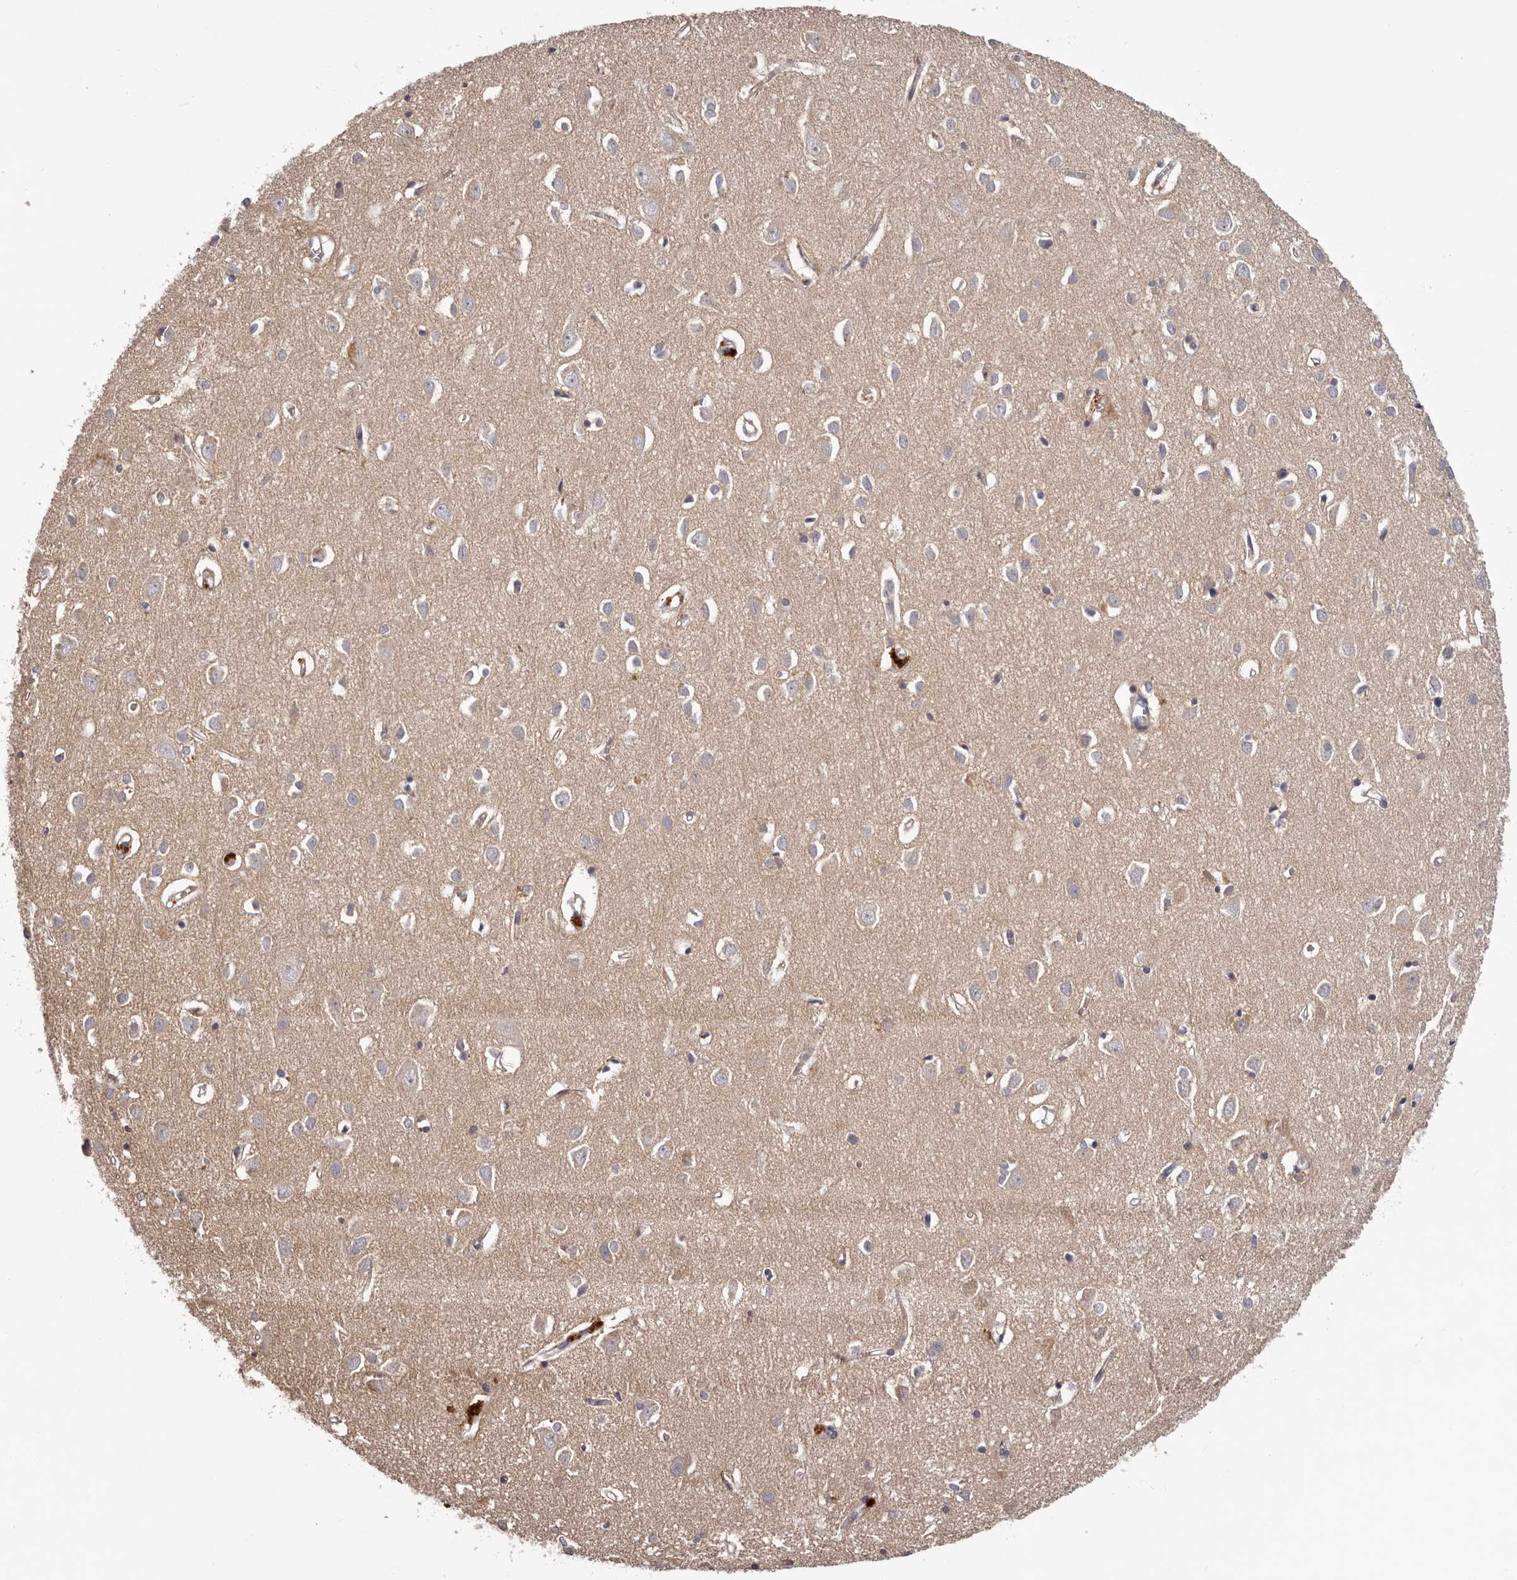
{"staining": {"intensity": "negative", "quantity": "none", "location": "none"}, "tissue": "cerebral cortex", "cell_type": "Endothelial cells", "image_type": "normal", "snomed": [{"axis": "morphology", "description": "Normal tissue, NOS"}, {"axis": "topography", "description": "Cerebral cortex"}], "caption": "A high-resolution micrograph shows immunohistochemistry staining of unremarkable cerebral cortex, which exhibits no significant staining in endothelial cells.", "gene": "LTV1", "patient": {"sex": "female", "age": 64}}